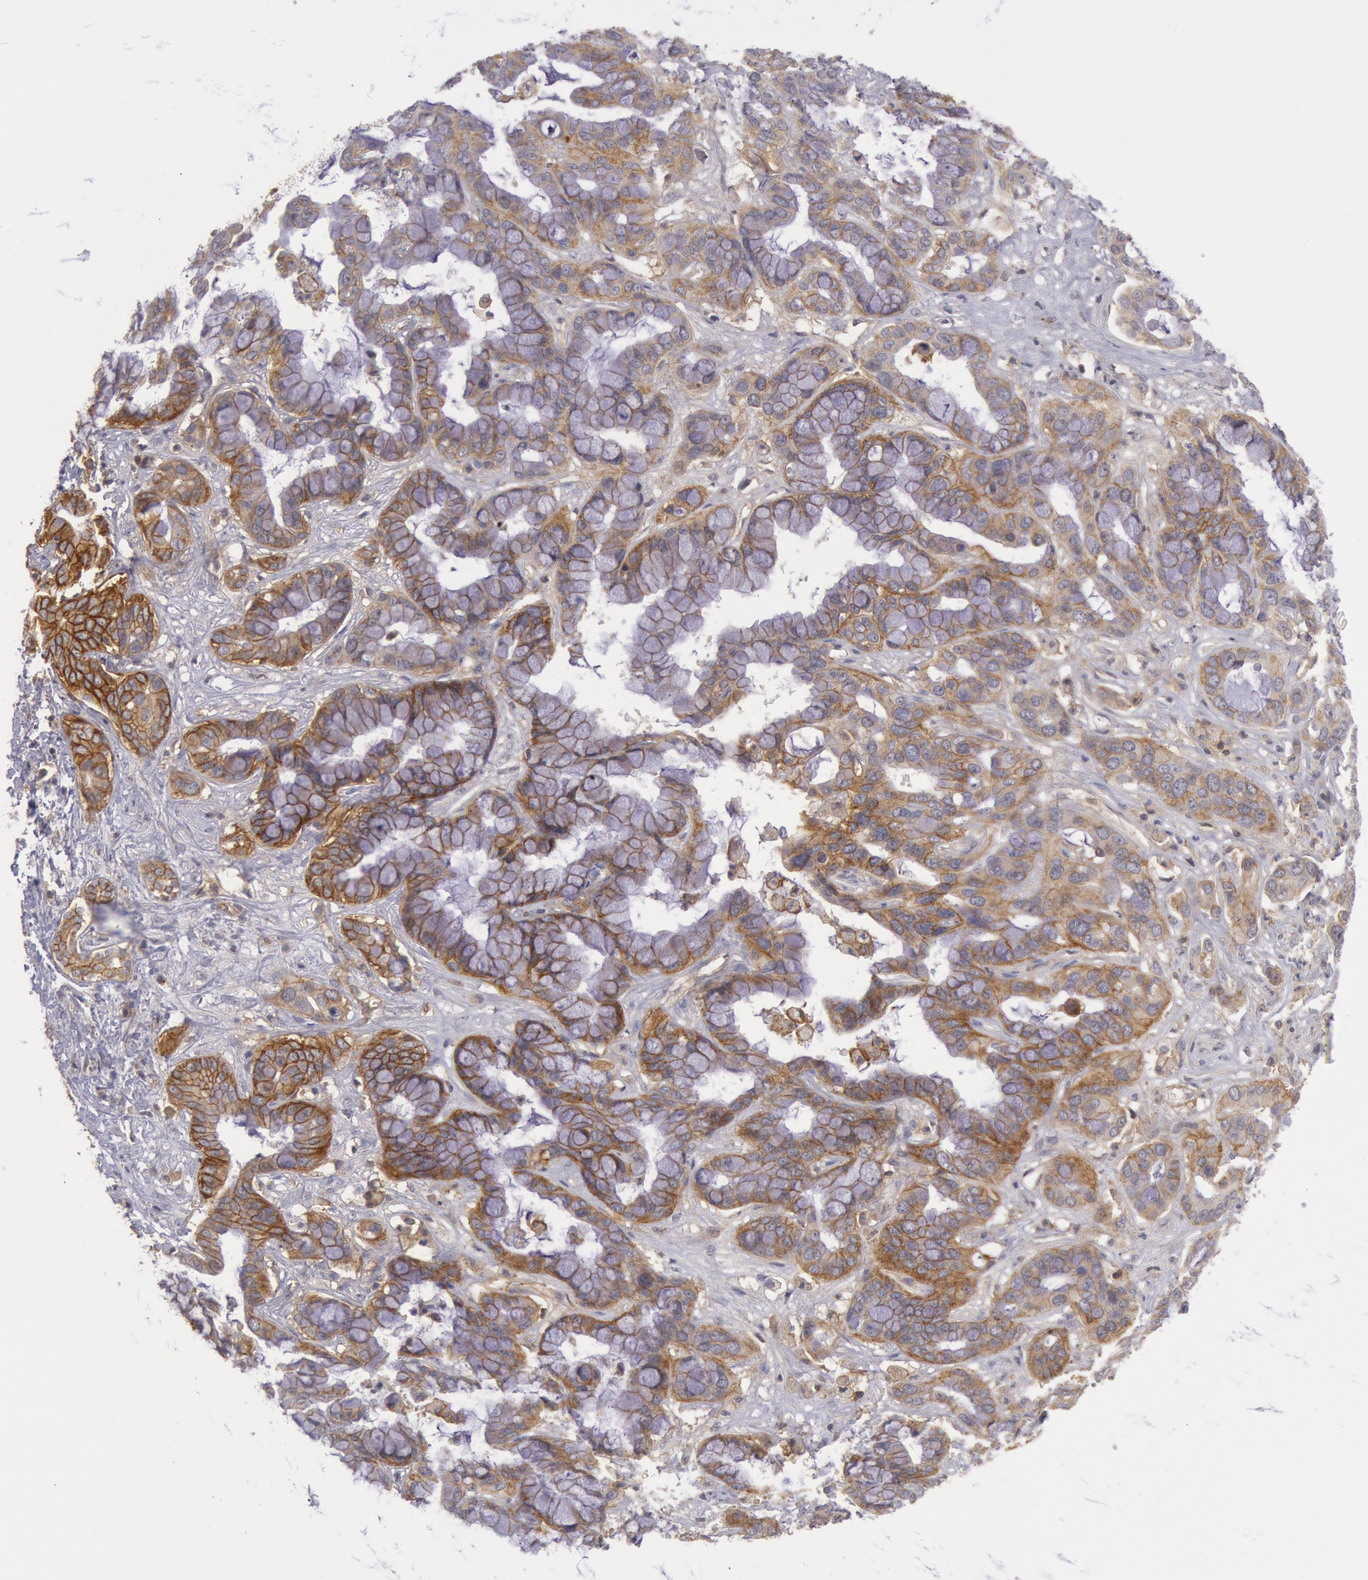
{"staining": {"intensity": "moderate", "quantity": ">75%", "location": "cytoplasmic/membranous"}, "tissue": "liver cancer", "cell_type": "Tumor cells", "image_type": "cancer", "snomed": [{"axis": "morphology", "description": "Cholangiocarcinoma"}, {"axis": "topography", "description": "Liver"}], "caption": "A medium amount of moderate cytoplasmic/membranous expression is seen in about >75% of tumor cells in liver cancer tissue. The staining is performed using DAB (3,3'-diaminobenzidine) brown chromogen to label protein expression. The nuclei are counter-stained blue using hematoxylin.", "gene": "STX4", "patient": {"sex": "female", "age": 65}}